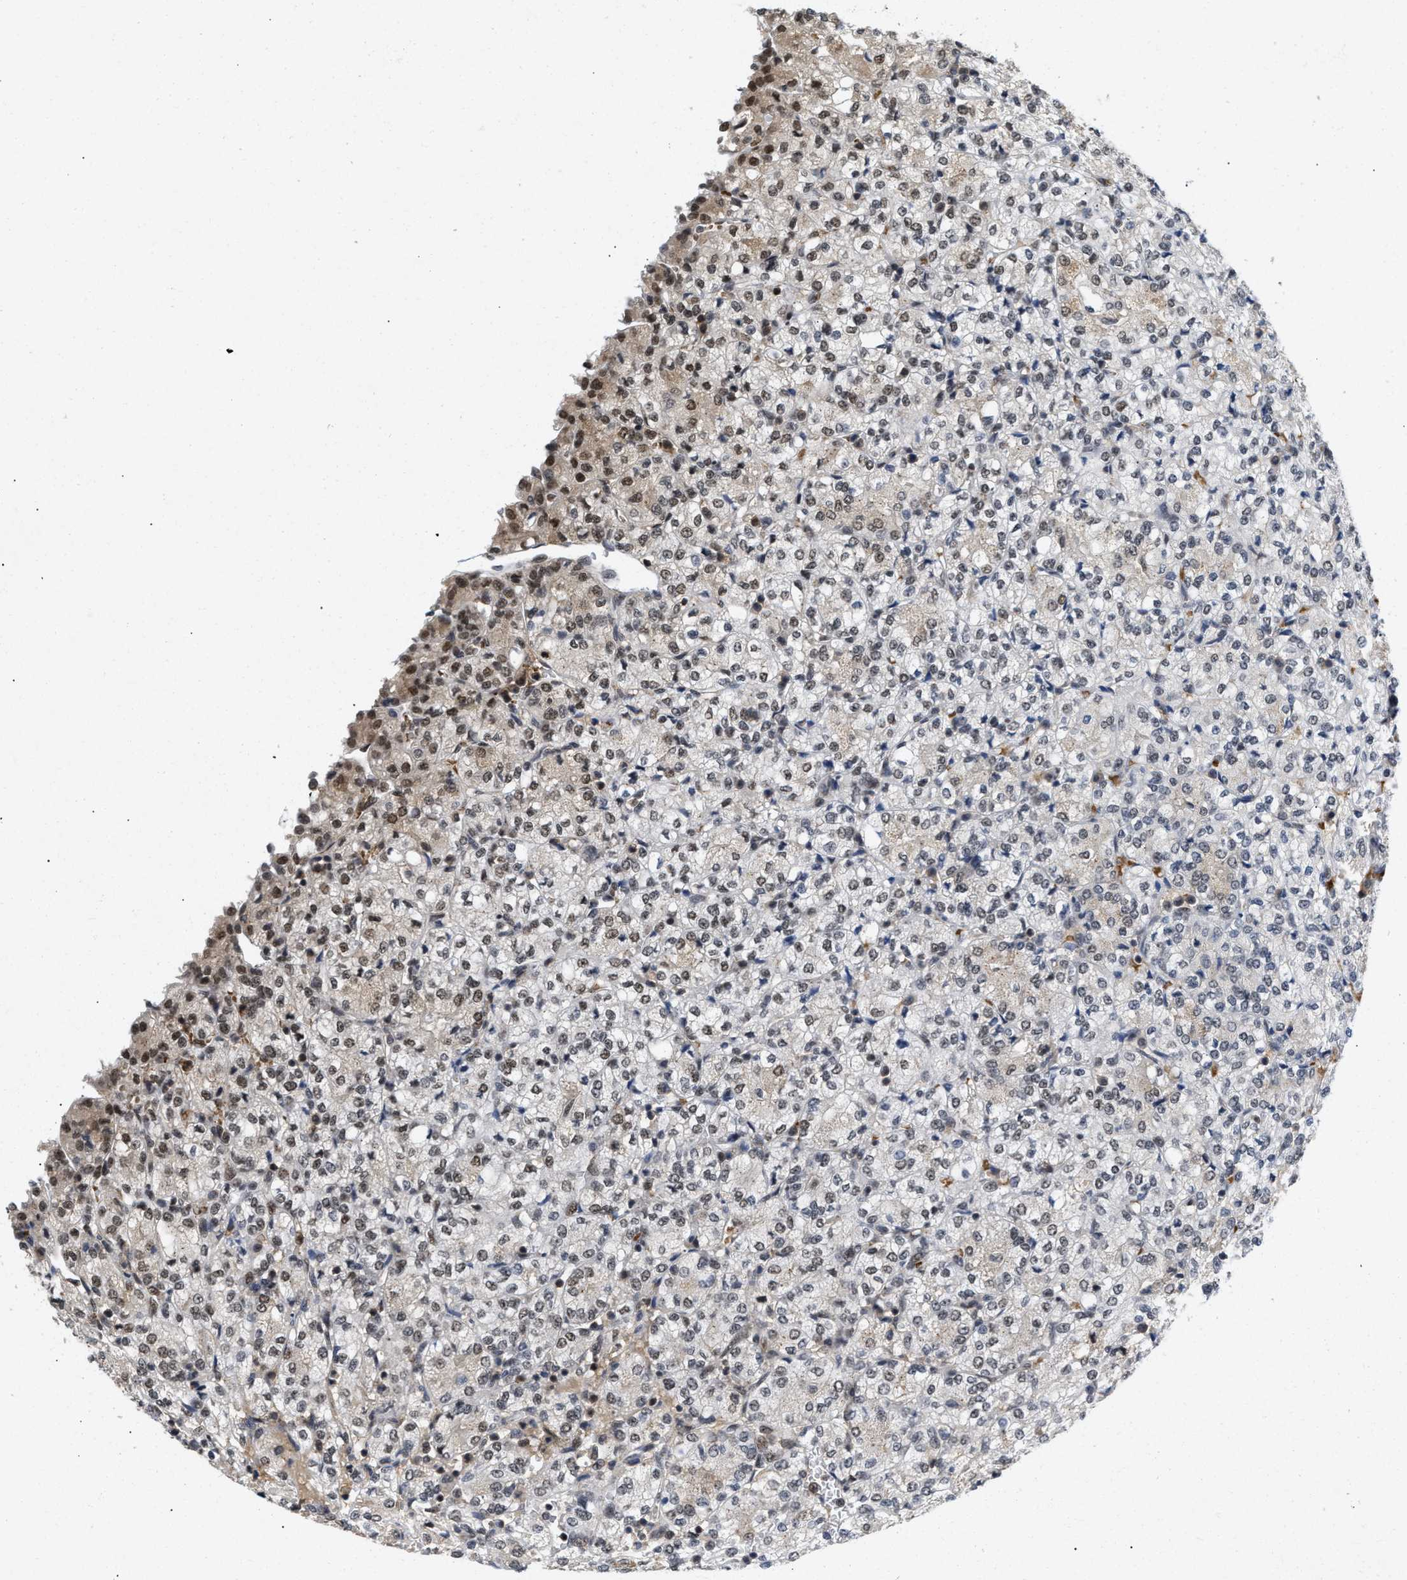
{"staining": {"intensity": "weak", "quantity": "25%-75%", "location": "nuclear"}, "tissue": "renal cancer", "cell_type": "Tumor cells", "image_type": "cancer", "snomed": [{"axis": "morphology", "description": "Adenocarcinoma, NOS"}, {"axis": "topography", "description": "Kidney"}], "caption": "IHC (DAB) staining of renal cancer (adenocarcinoma) exhibits weak nuclear protein expression in about 25%-75% of tumor cells. (DAB (3,3'-diaminobenzidine) IHC with brightfield microscopy, high magnification).", "gene": "ZNF346", "patient": {"sex": "male", "age": 77}}